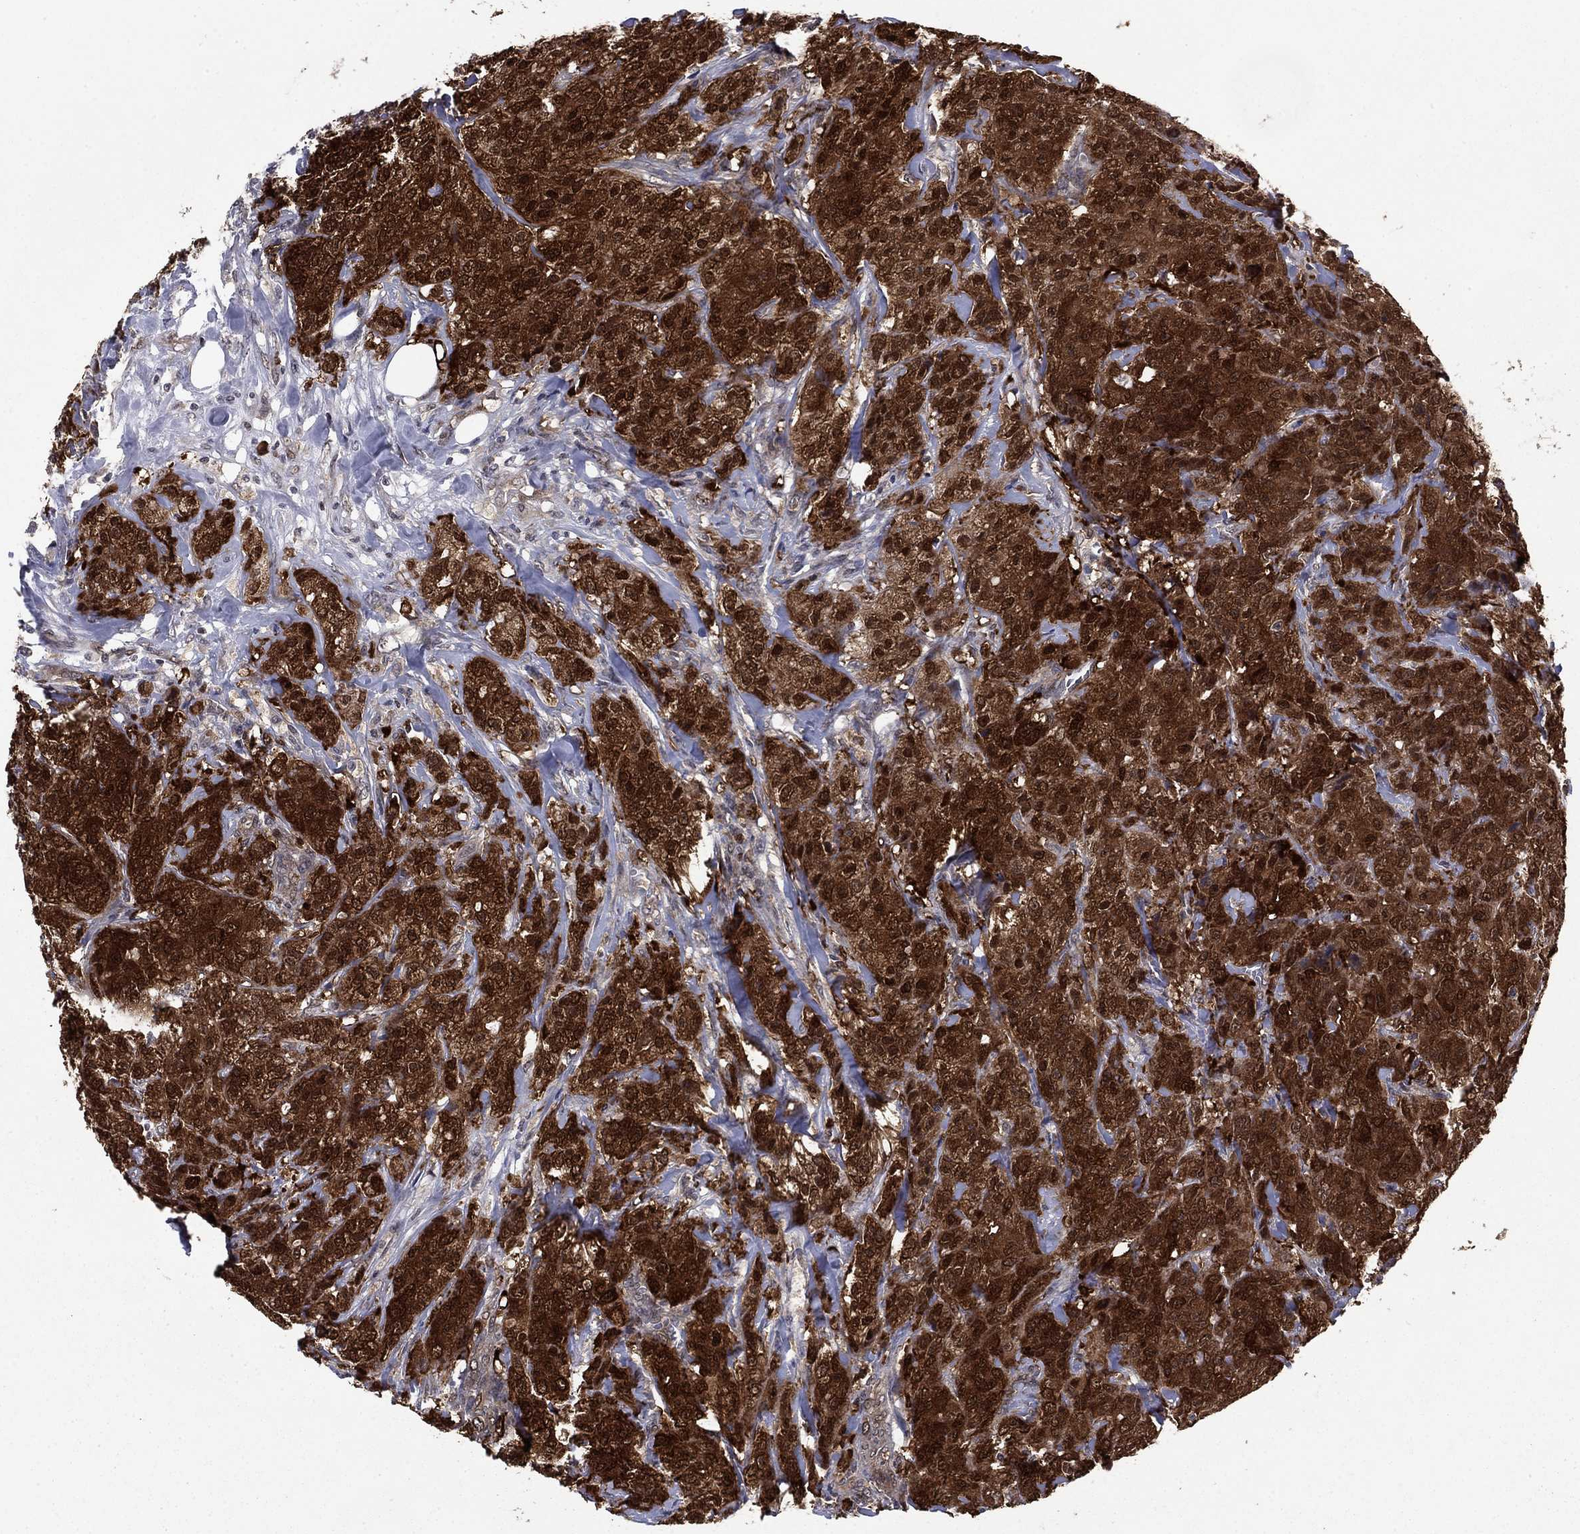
{"staining": {"intensity": "strong", "quantity": ">75%", "location": "cytoplasmic/membranous,nuclear"}, "tissue": "breast cancer", "cell_type": "Tumor cells", "image_type": "cancer", "snomed": [{"axis": "morphology", "description": "Duct carcinoma"}, {"axis": "topography", "description": "Breast"}], "caption": "A photomicrograph of human breast invasive ductal carcinoma stained for a protein displays strong cytoplasmic/membranous and nuclear brown staining in tumor cells. (IHC, brightfield microscopy, high magnification).", "gene": "FKBP4", "patient": {"sex": "female", "age": 43}}